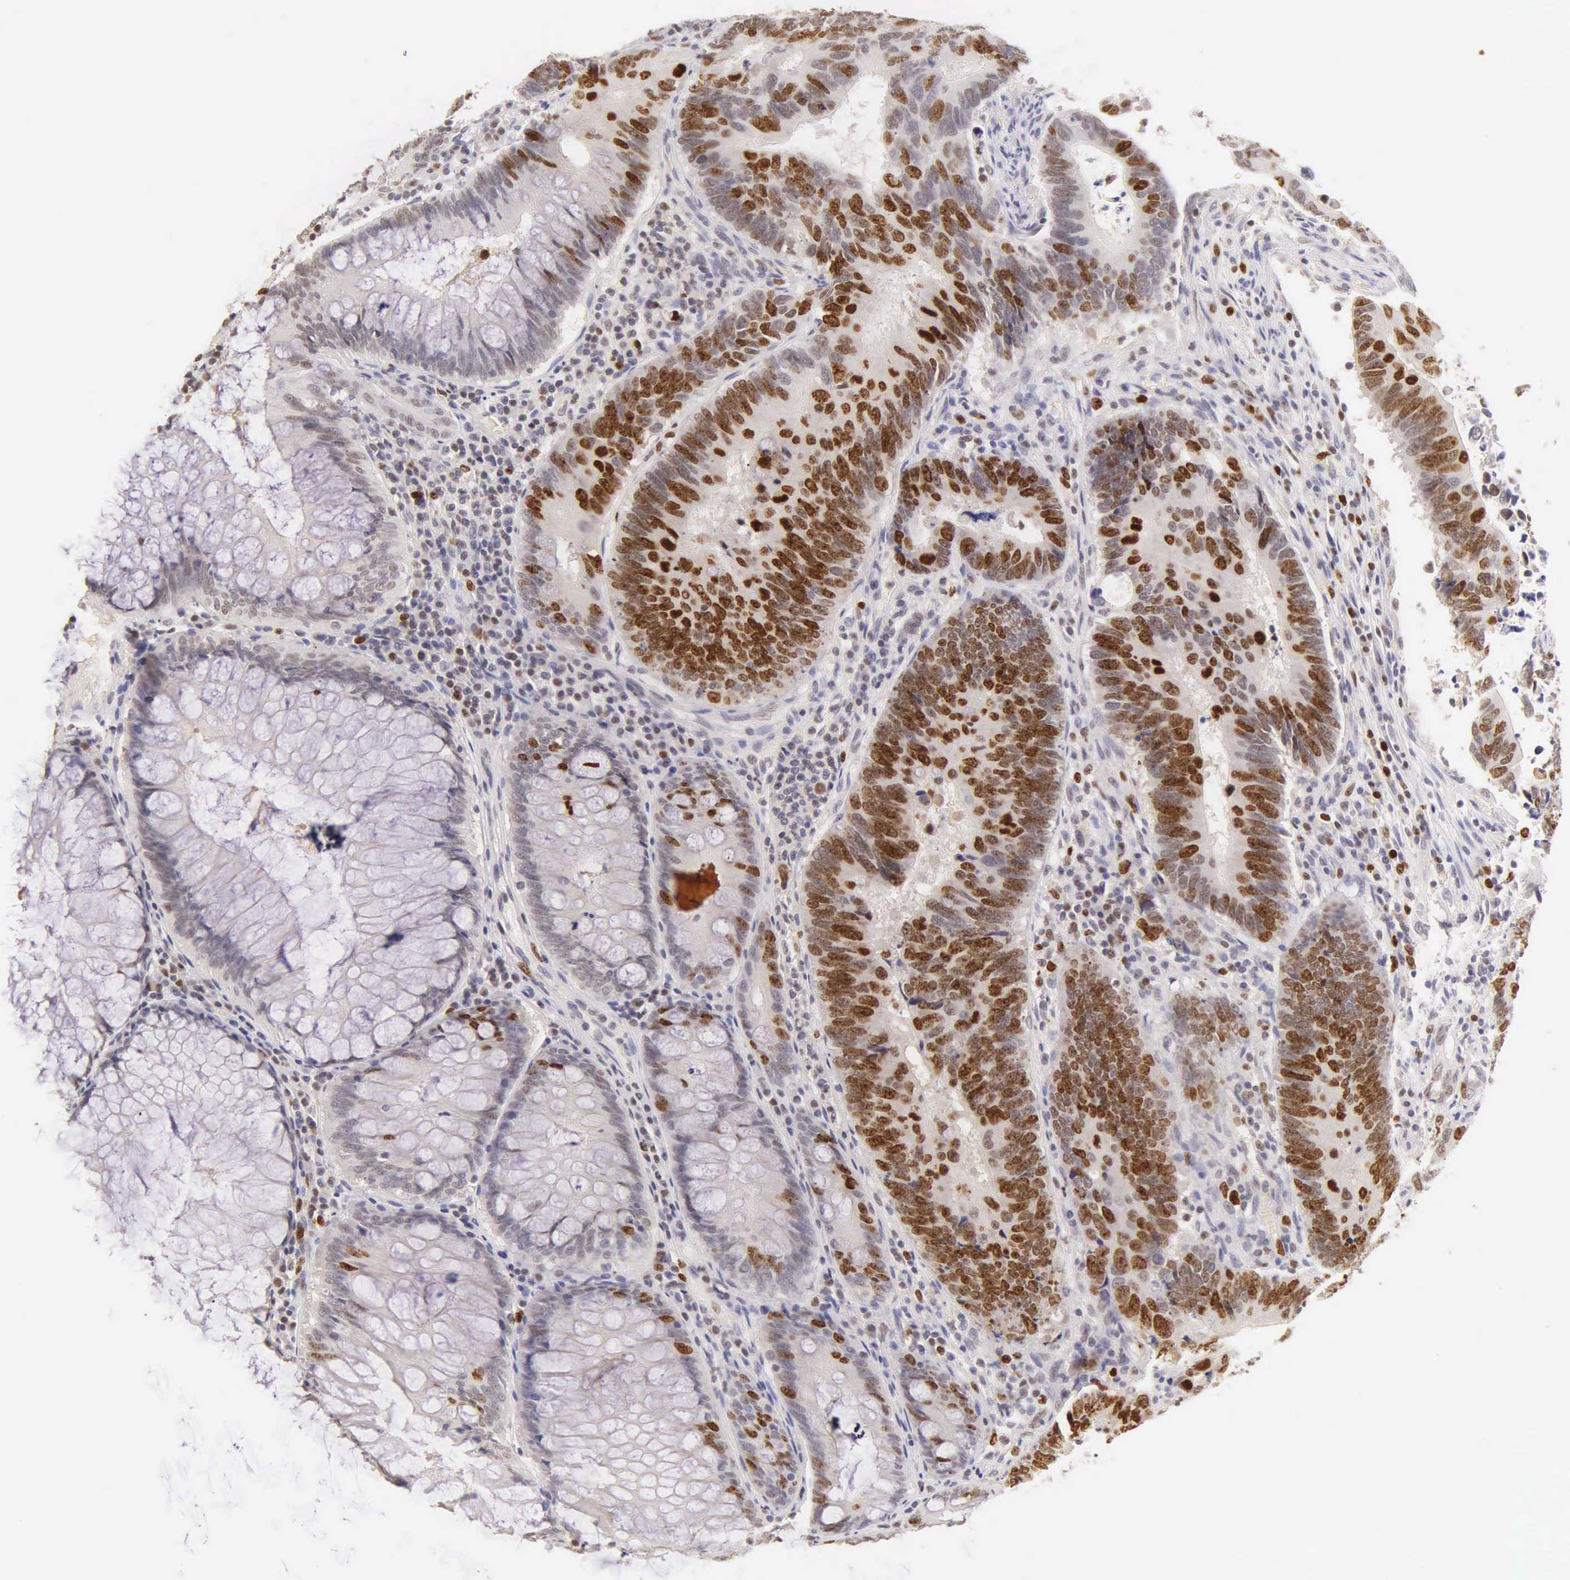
{"staining": {"intensity": "moderate", "quantity": "25%-75%", "location": "nuclear"}, "tissue": "colorectal cancer", "cell_type": "Tumor cells", "image_type": "cancer", "snomed": [{"axis": "morphology", "description": "Adenocarcinoma, NOS"}, {"axis": "topography", "description": "Colon"}], "caption": "A photomicrograph showing moderate nuclear expression in about 25%-75% of tumor cells in colorectal cancer, as visualized by brown immunohistochemical staining.", "gene": "MKI67", "patient": {"sex": "male", "age": 49}}